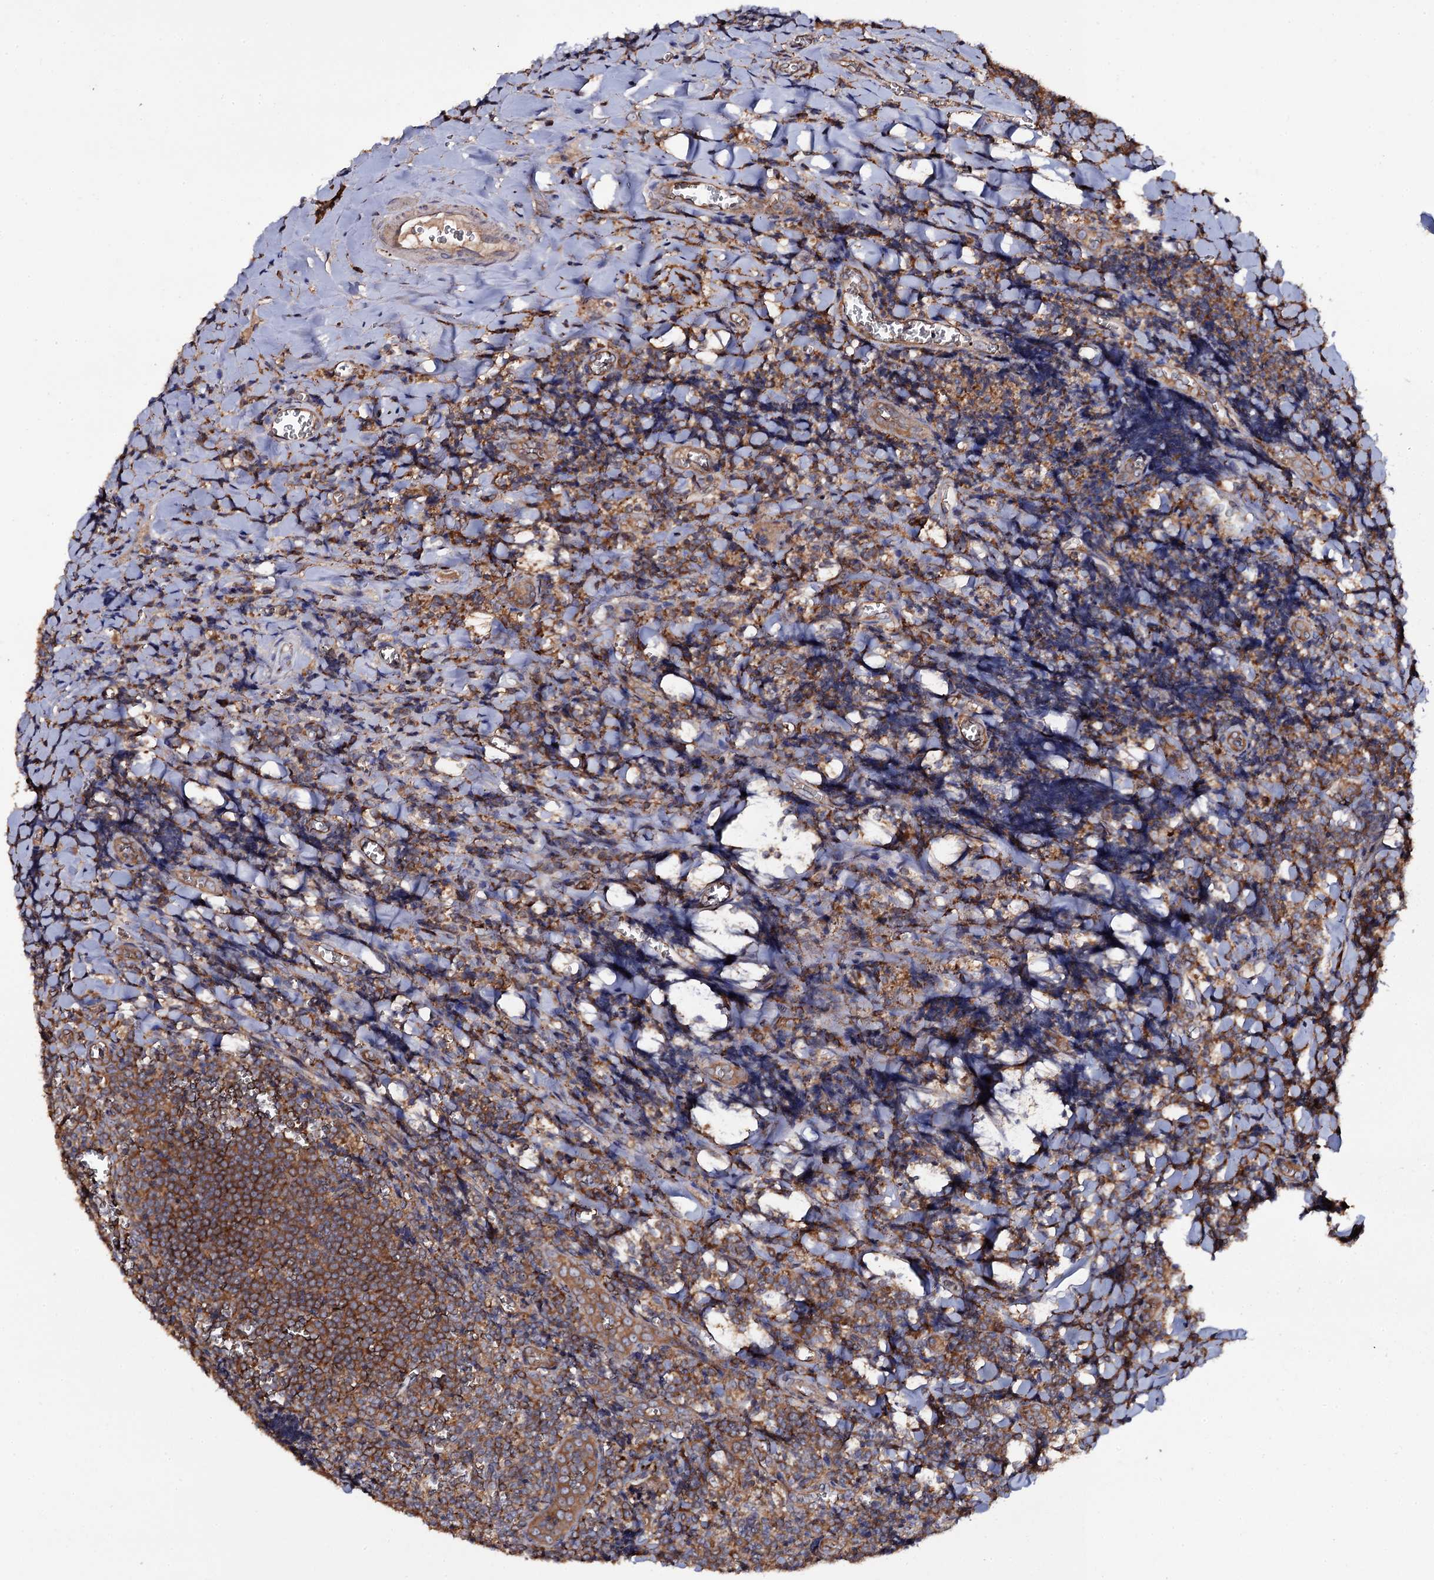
{"staining": {"intensity": "moderate", "quantity": ">75%", "location": "cytoplasmic/membranous"}, "tissue": "tonsil", "cell_type": "Germinal center cells", "image_type": "normal", "snomed": [{"axis": "morphology", "description": "Normal tissue, NOS"}, {"axis": "topography", "description": "Tonsil"}], "caption": "The immunohistochemical stain labels moderate cytoplasmic/membranous positivity in germinal center cells of normal tonsil.", "gene": "TTC23", "patient": {"sex": "male", "age": 27}}